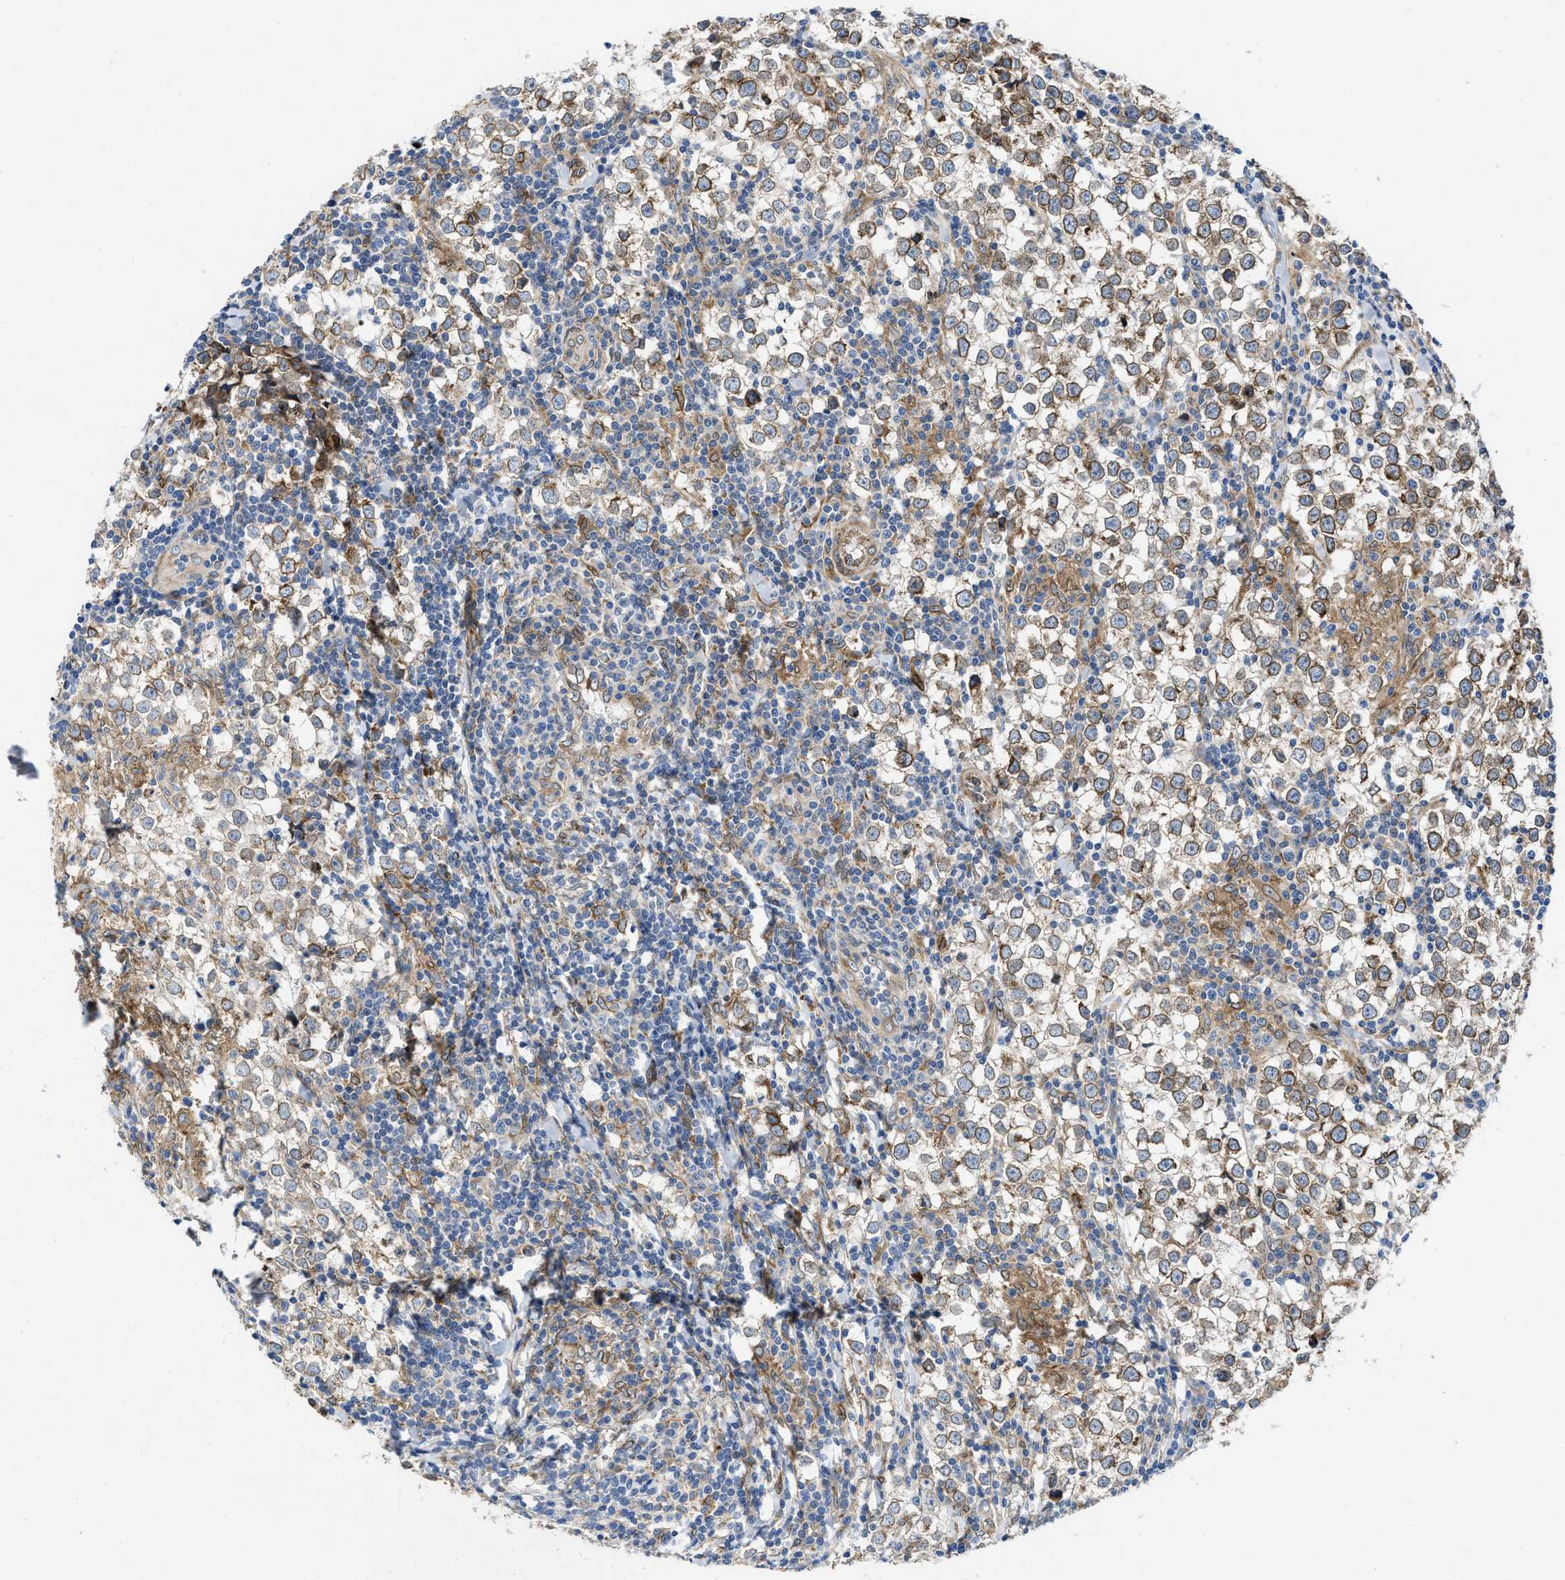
{"staining": {"intensity": "moderate", "quantity": ">75%", "location": "cytoplasmic/membranous"}, "tissue": "testis cancer", "cell_type": "Tumor cells", "image_type": "cancer", "snomed": [{"axis": "morphology", "description": "Seminoma, NOS"}, {"axis": "morphology", "description": "Carcinoma, Embryonal, NOS"}, {"axis": "topography", "description": "Testis"}], "caption": "Immunohistochemical staining of human testis cancer displays moderate cytoplasmic/membranous protein positivity in about >75% of tumor cells.", "gene": "ERLIN2", "patient": {"sex": "male", "age": 36}}